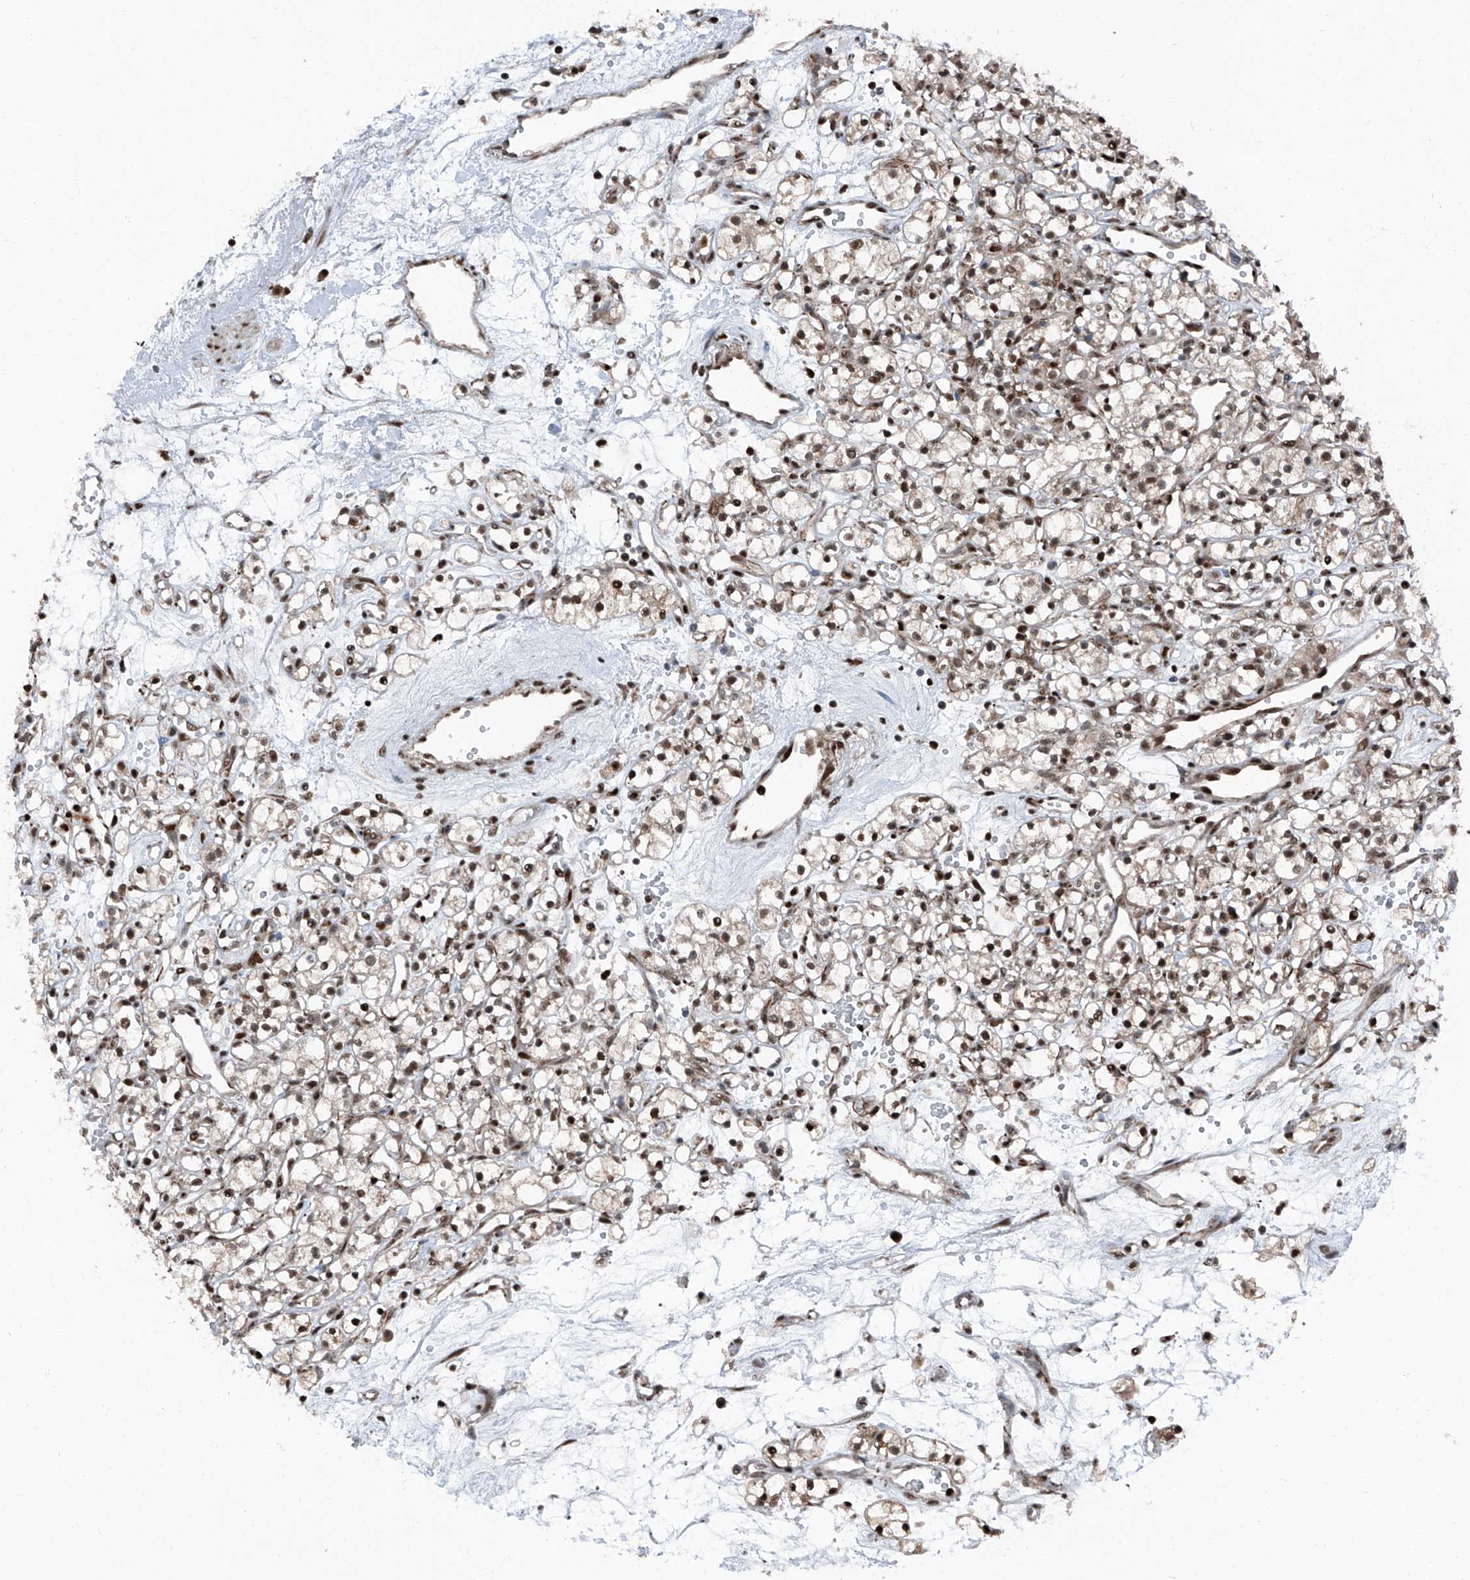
{"staining": {"intensity": "moderate", "quantity": ">75%", "location": "nuclear"}, "tissue": "renal cancer", "cell_type": "Tumor cells", "image_type": "cancer", "snomed": [{"axis": "morphology", "description": "Adenocarcinoma, NOS"}, {"axis": "topography", "description": "Kidney"}], "caption": "Immunohistochemical staining of human renal cancer exhibits moderate nuclear protein expression in approximately >75% of tumor cells.", "gene": "FKBP5", "patient": {"sex": "female", "age": 59}}